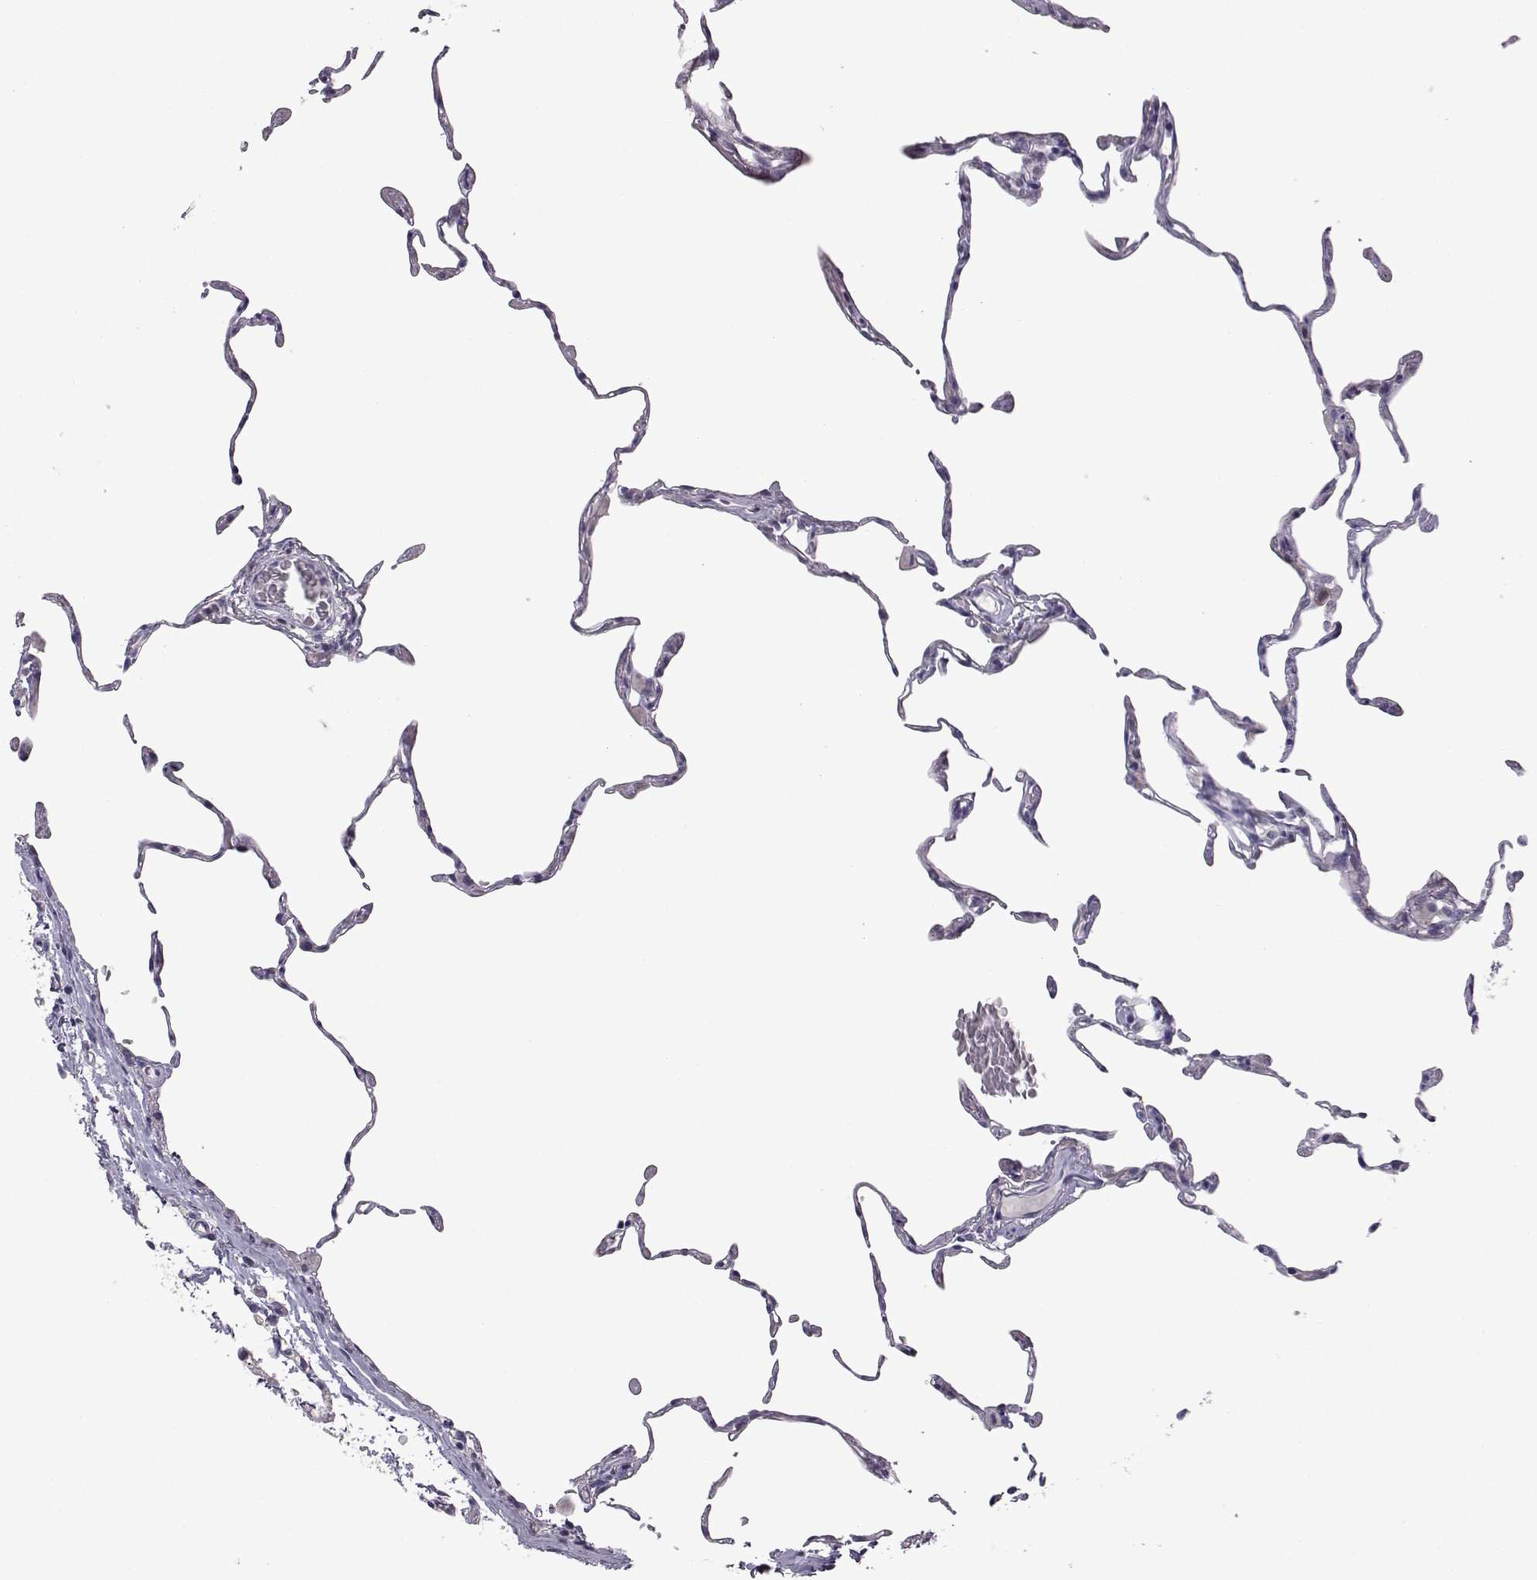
{"staining": {"intensity": "negative", "quantity": "none", "location": "none"}, "tissue": "lung", "cell_type": "Alveolar cells", "image_type": "normal", "snomed": [{"axis": "morphology", "description": "Normal tissue, NOS"}, {"axis": "topography", "description": "Lung"}], "caption": "IHC of unremarkable lung reveals no positivity in alveolar cells. Brightfield microscopy of immunohistochemistry stained with DAB (3,3'-diaminobenzidine) (brown) and hematoxylin (blue), captured at high magnification.", "gene": "VGF", "patient": {"sex": "female", "age": 57}}